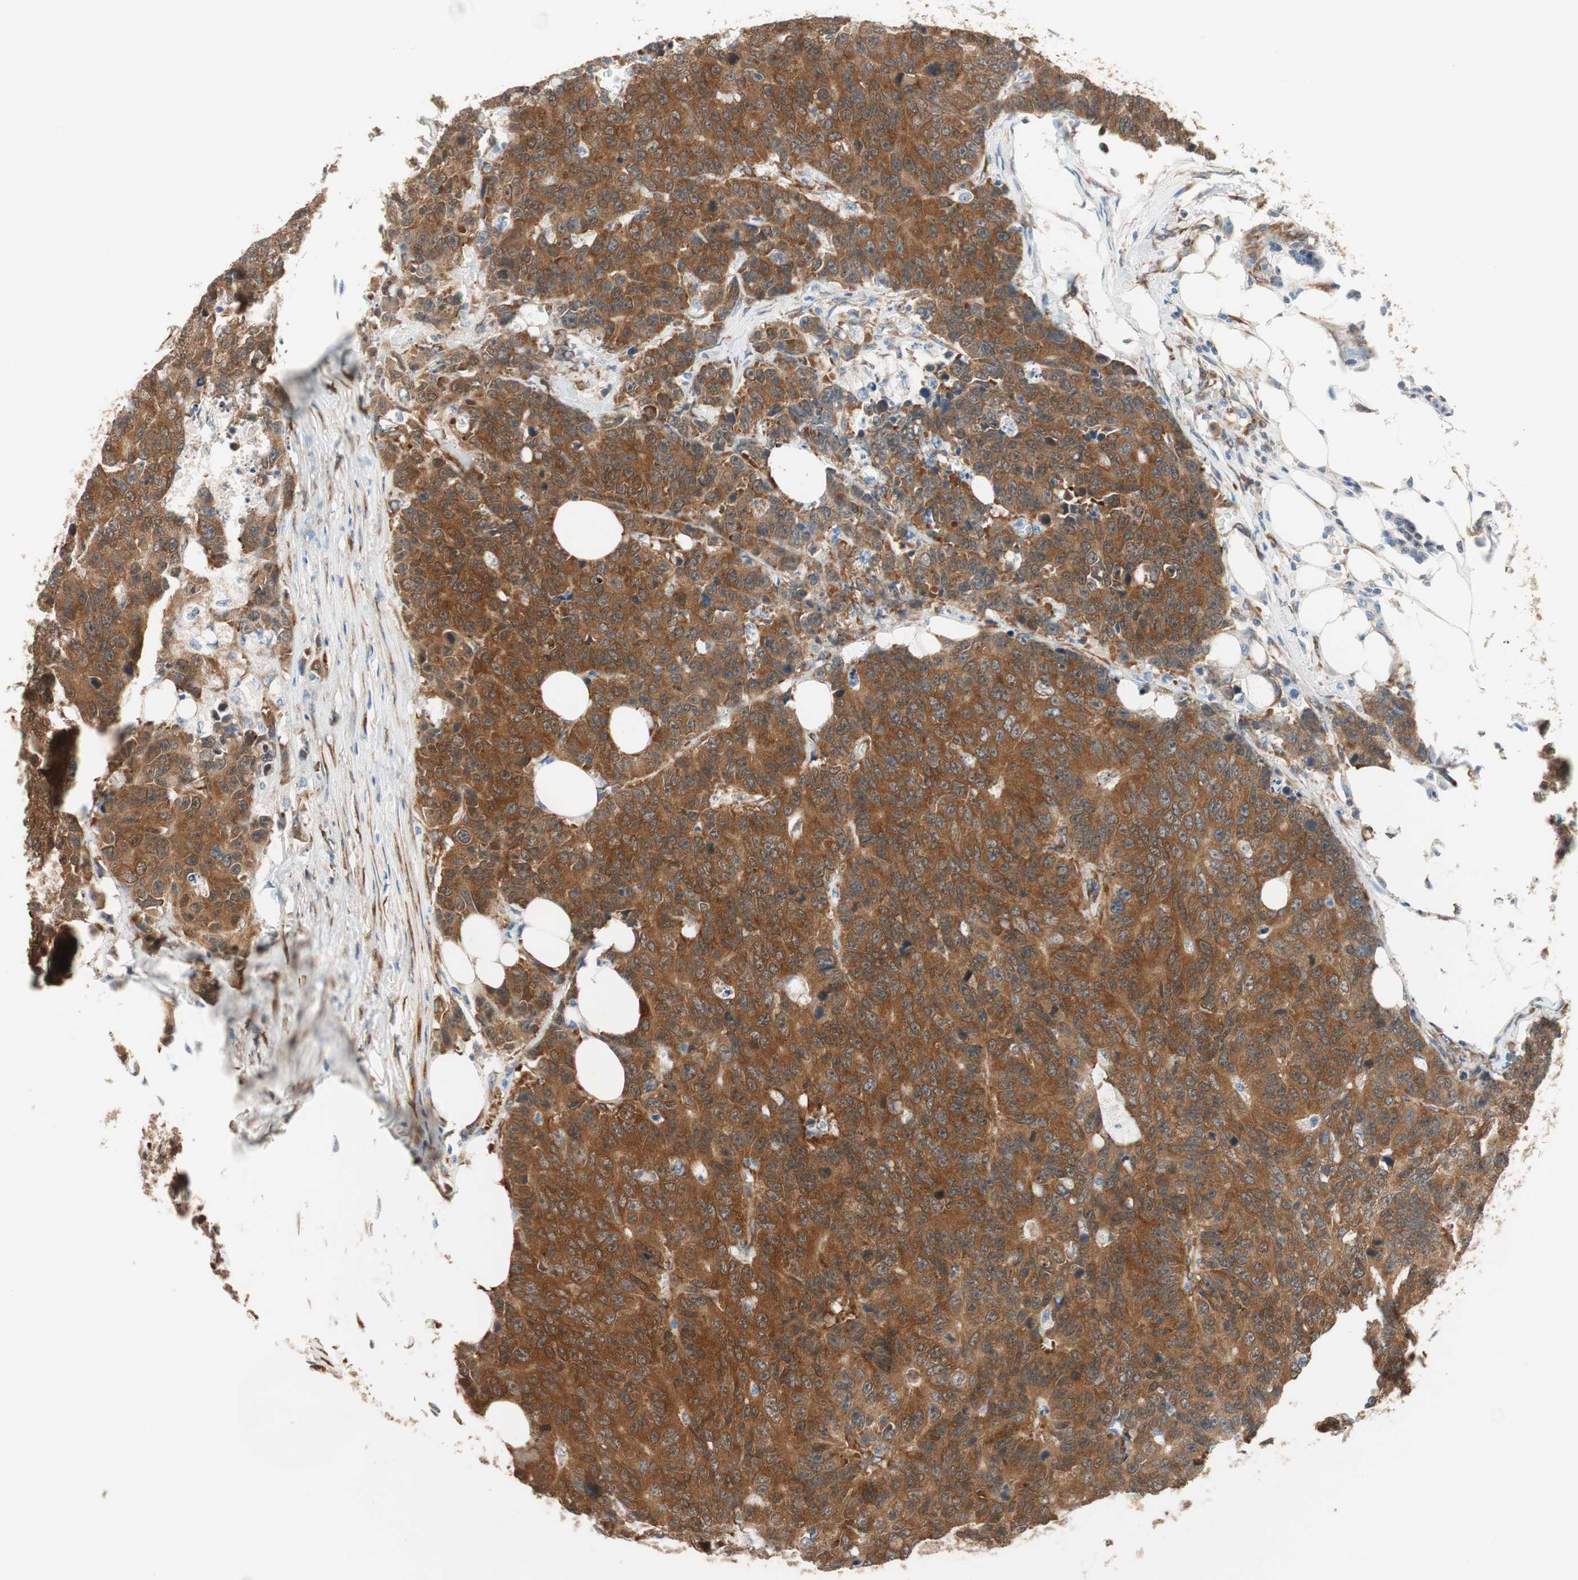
{"staining": {"intensity": "strong", "quantity": ">75%", "location": "cytoplasmic/membranous"}, "tissue": "colorectal cancer", "cell_type": "Tumor cells", "image_type": "cancer", "snomed": [{"axis": "morphology", "description": "Adenocarcinoma, NOS"}, {"axis": "topography", "description": "Colon"}], "caption": "Immunohistochemistry (DAB) staining of human adenocarcinoma (colorectal) reveals strong cytoplasmic/membranous protein expression in approximately >75% of tumor cells. (brown staining indicates protein expression, while blue staining denotes nuclei).", "gene": "WASL", "patient": {"sex": "female", "age": 86}}